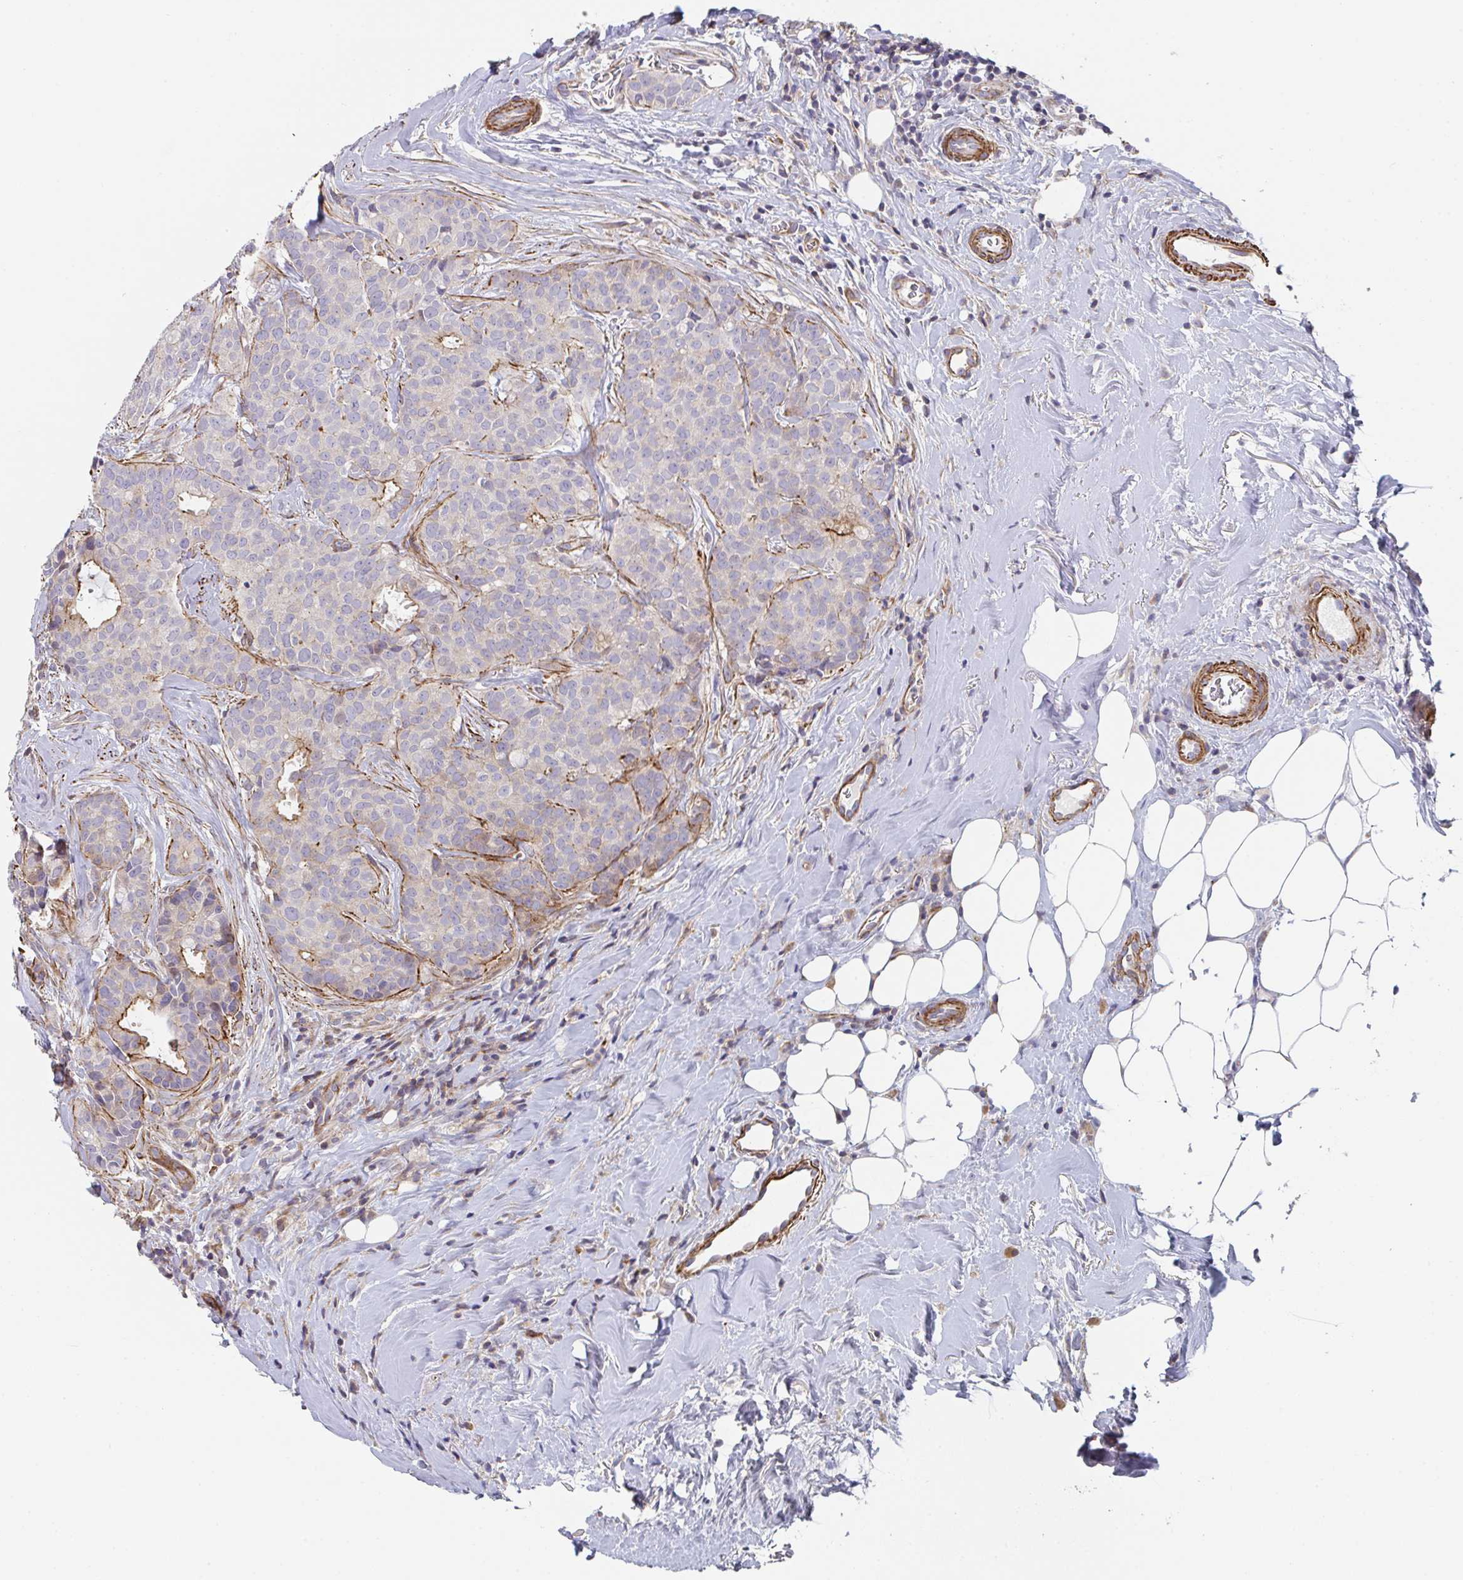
{"staining": {"intensity": "moderate", "quantity": "<25%", "location": "cytoplasmic/membranous"}, "tissue": "breast cancer", "cell_type": "Tumor cells", "image_type": "cancer", "snomed": [{"axis": "morphology", "description": "Duct carcinoma"}, {"axis": "topography", "description": "Breast"}], "caption": "Human breast invasive ductal carcinoma stained with a protein marker displays moderate staining in tumor cells.", "gene": "FZD2", "patient": {"sex": "female", "age": 84}}